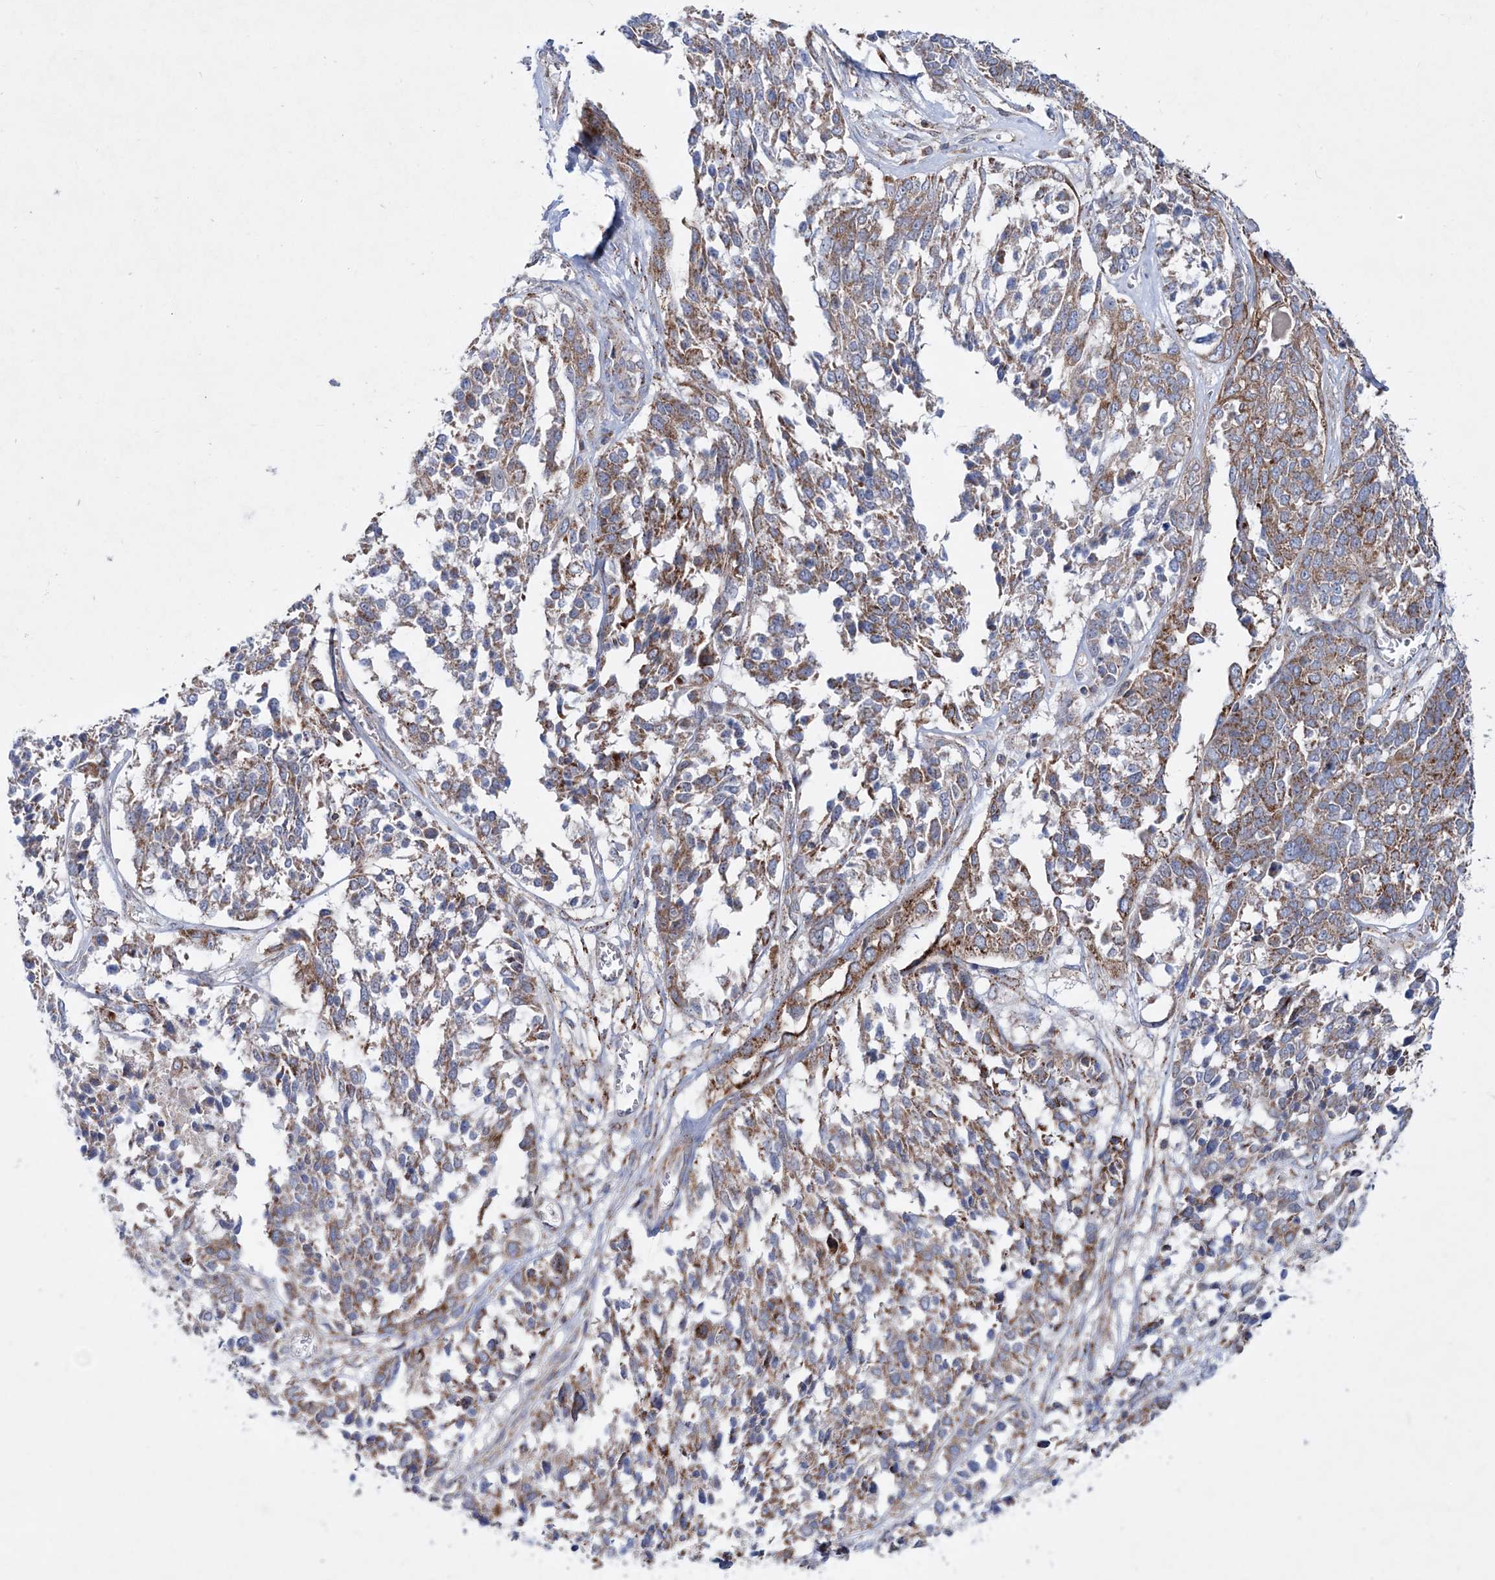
{"staining": {"intensity": "moderate", "quantity": ">75%", "location": "cytoplasmic/membranous"}, "tissue": "ovarian cancer", "cell_type": "Tumor cells", "image_type": "cancer", "snomed": [{"axis": "morphology", "description": "Cystadenocarcinoma, serous, NOS"}, {"axis": "topography", "description": "Ovary"}], "caption": "IHC (DAB (3,3'-diaminobenzidine)) staining of human ovarian serous cystadenocarcinoma exhibits moderate cytoplasmic/membranous protein positivity in approximately >75% of tumor cells.", "gene": "NGLY1", "patient": {"sex": "female", "age": 44}}